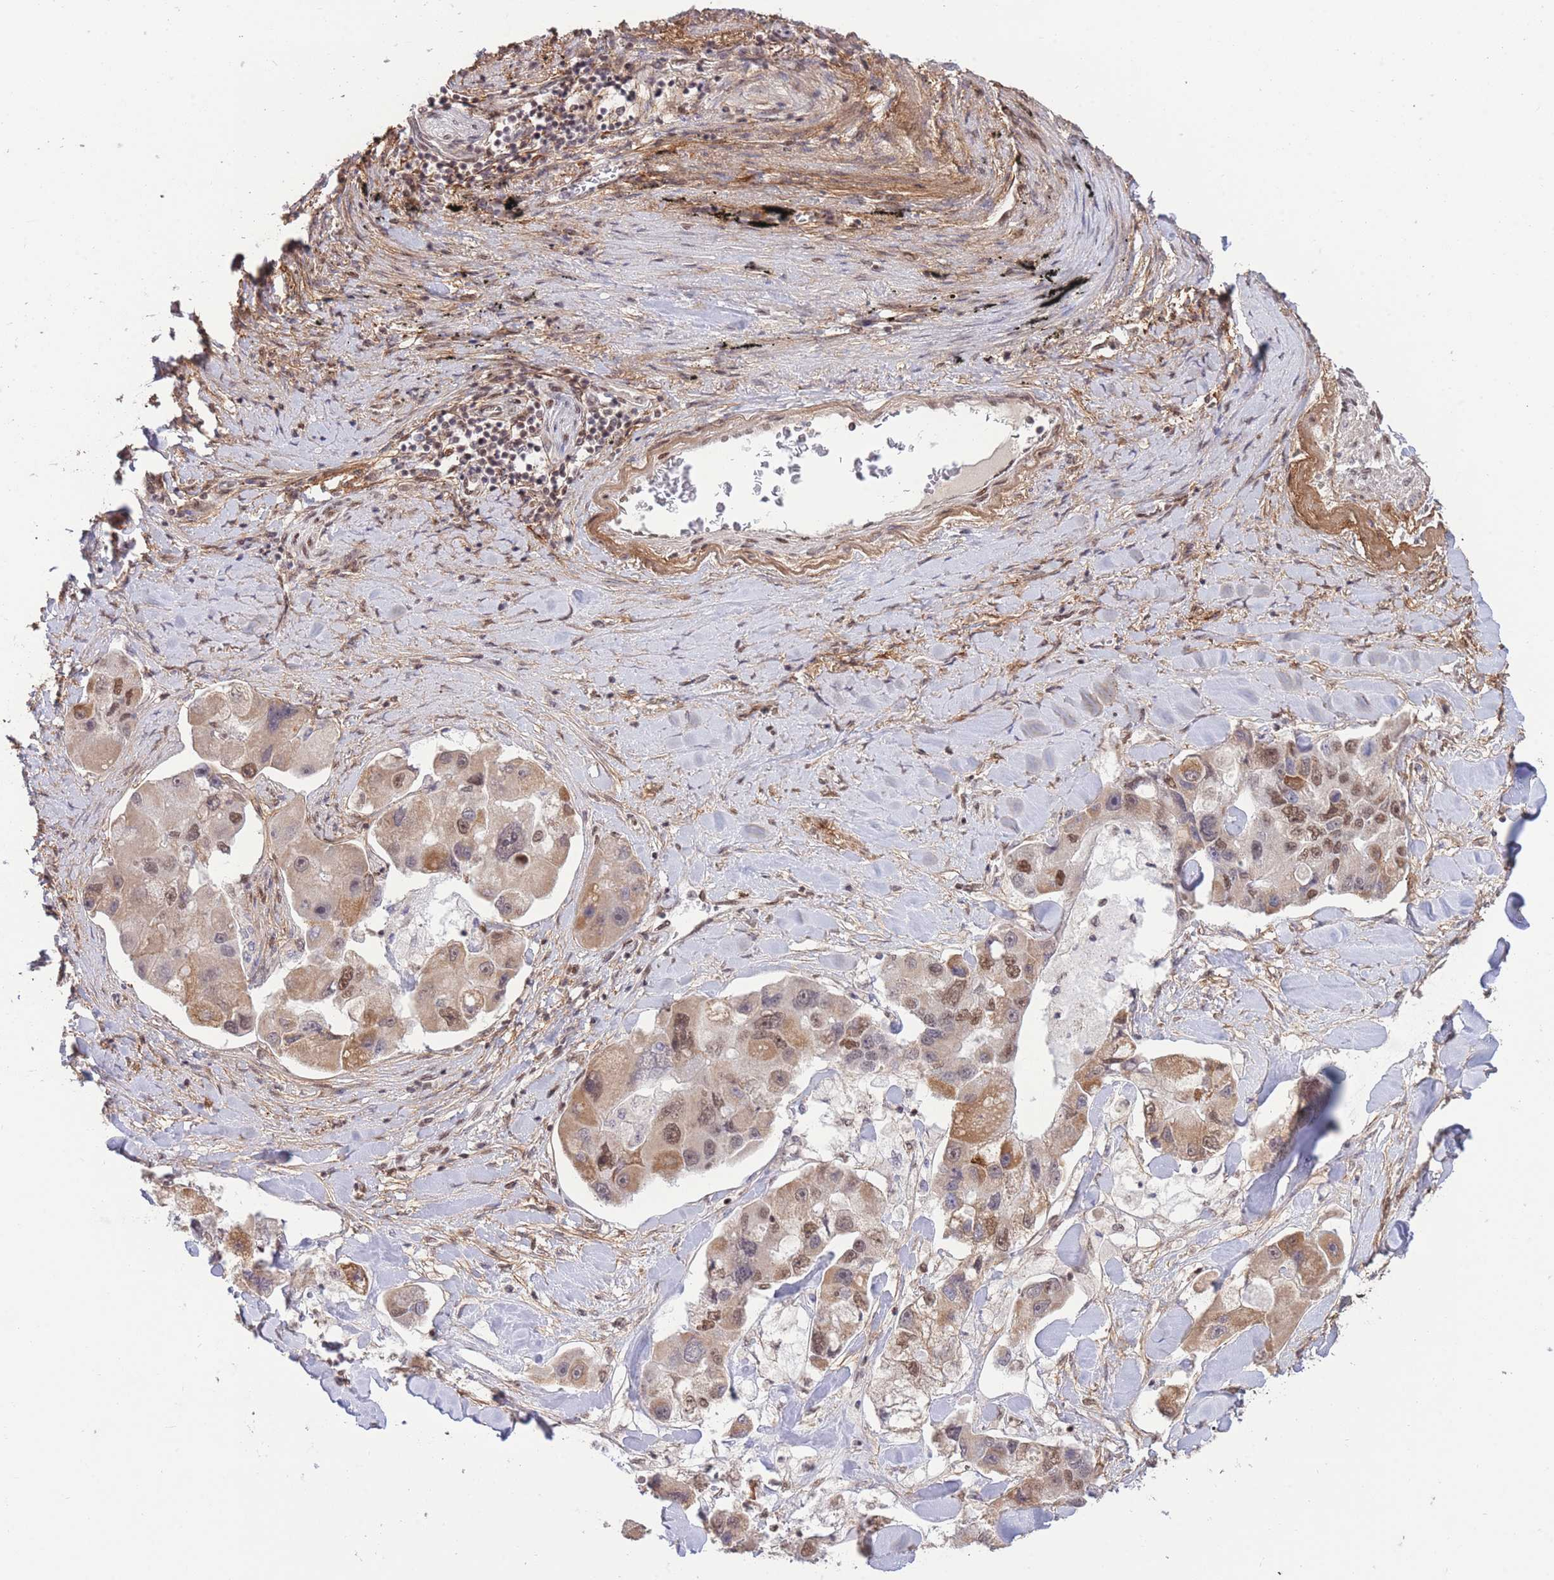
{"staining": {"intensity": "moderate", "quantity": ">75%", "location": "cytoplasmic/membranous,nuclear"}, "tissue": "lung cancer", "cell_type": "Tumor cells", "image_type": "cancer", "snomed": [{"axis": "morphology", "description": "Adenocarcinoma, NOS"}, {"axis": "topography", "description": "Lung"}], "caption": "This histopathology image demonstrates immunohistochemistry (IHC) staining of adenocarcinoma (lung), with medium moderate cytoplasmic/membranous and nuclear staining in approximately >75% of tumor cells.", "gene": "CARD8", "patient": {"sex": "female", "age": 54}}